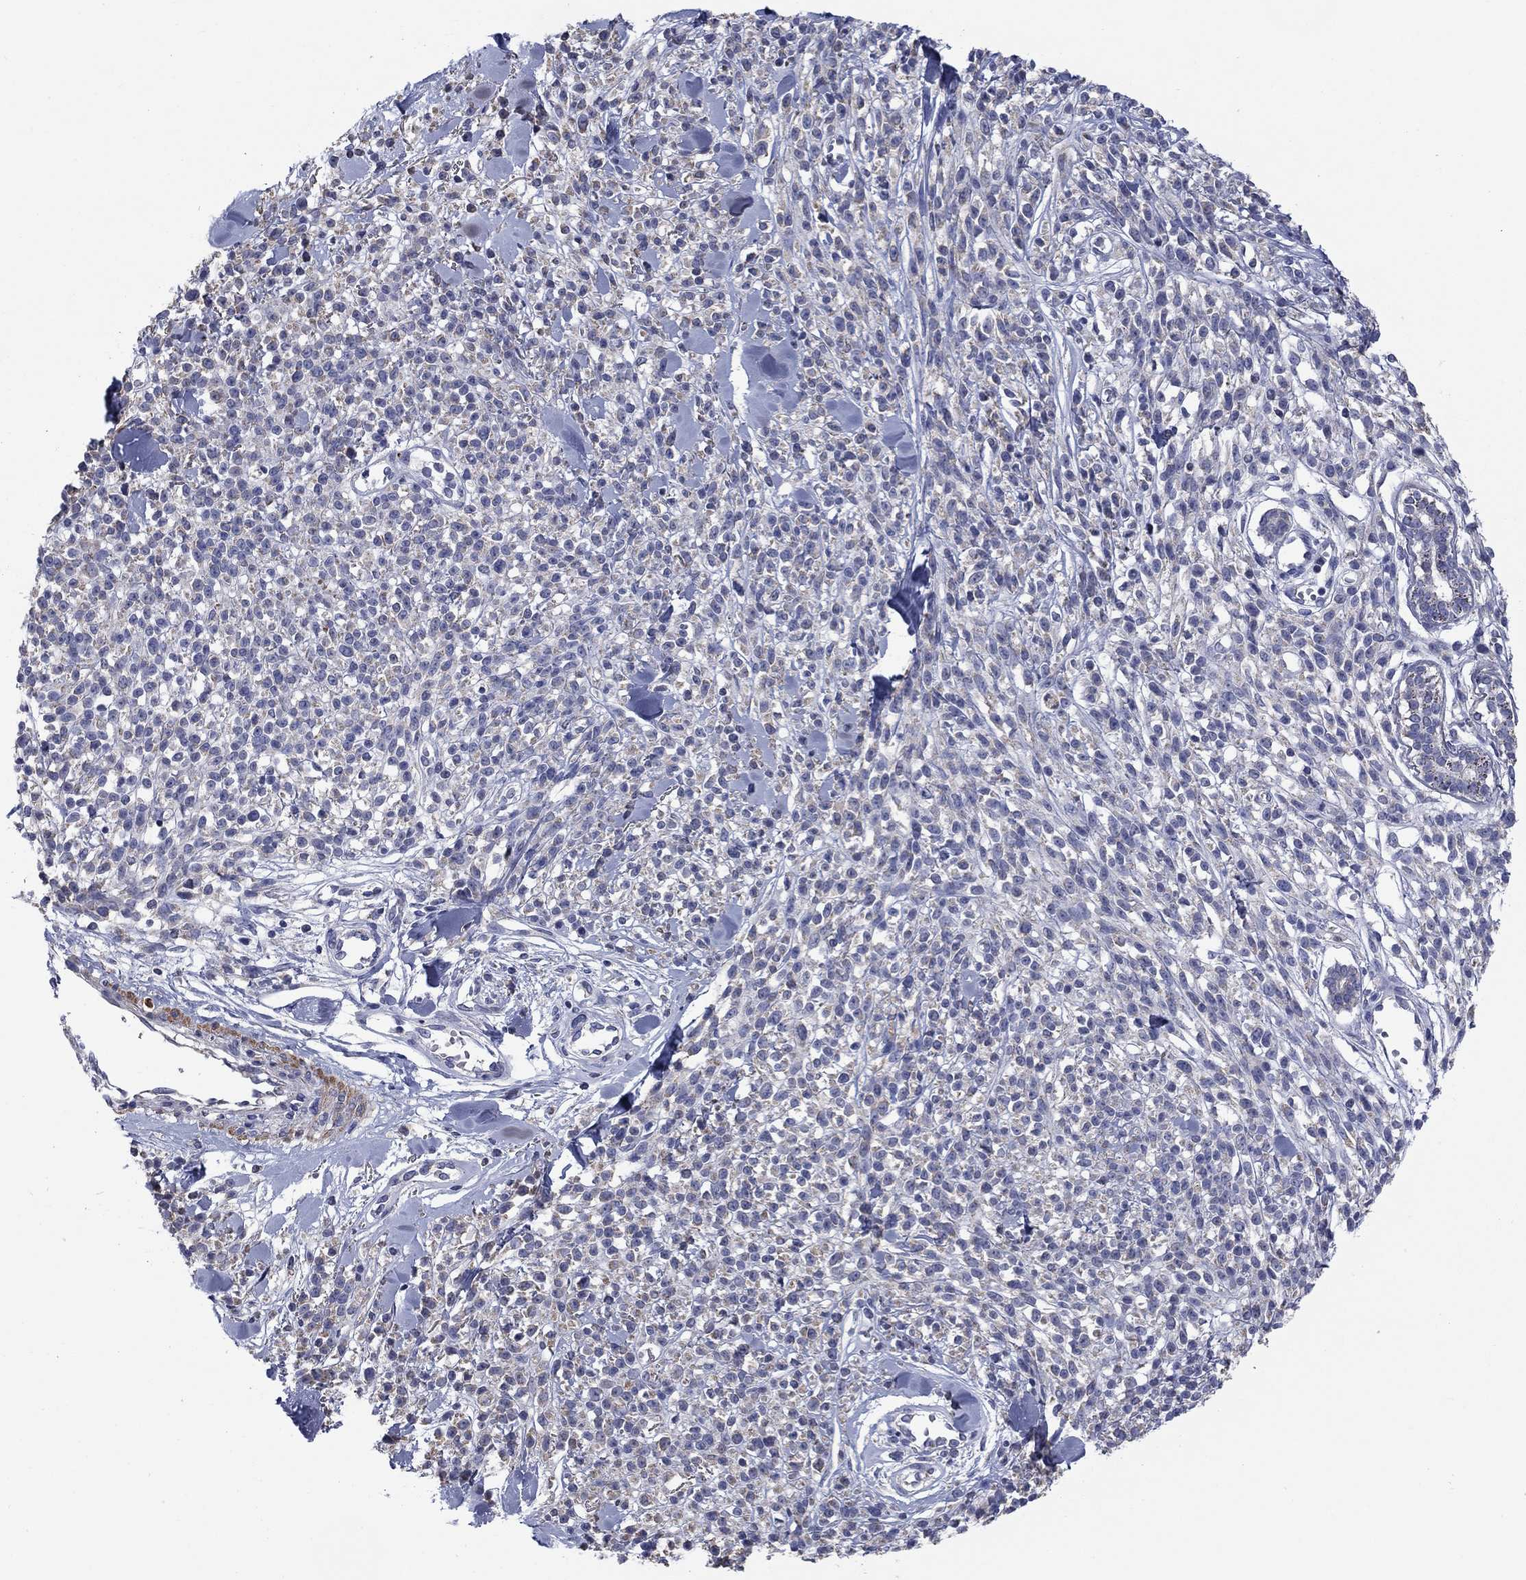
{"staining": {"intensity": "negative", "quantity": "none", "location": "none"}, "tissue": "melanoma", "cell_type": "Tumor cells", "image_type": "cancer", "snomed": [{"axis": "morphology", "description": "Malignant melanoma, NOS"}, {"axis": "topography", "description": "Skin"}, {"axis": "topography", "description": "Skin of trunk"}], "caption": "IHC photomicrograph of melanoma stained for a protein (brown), which reveals no staining in tumor cells.", "gene": "FRK", "patient": {"sex": "male", "age": 74}}